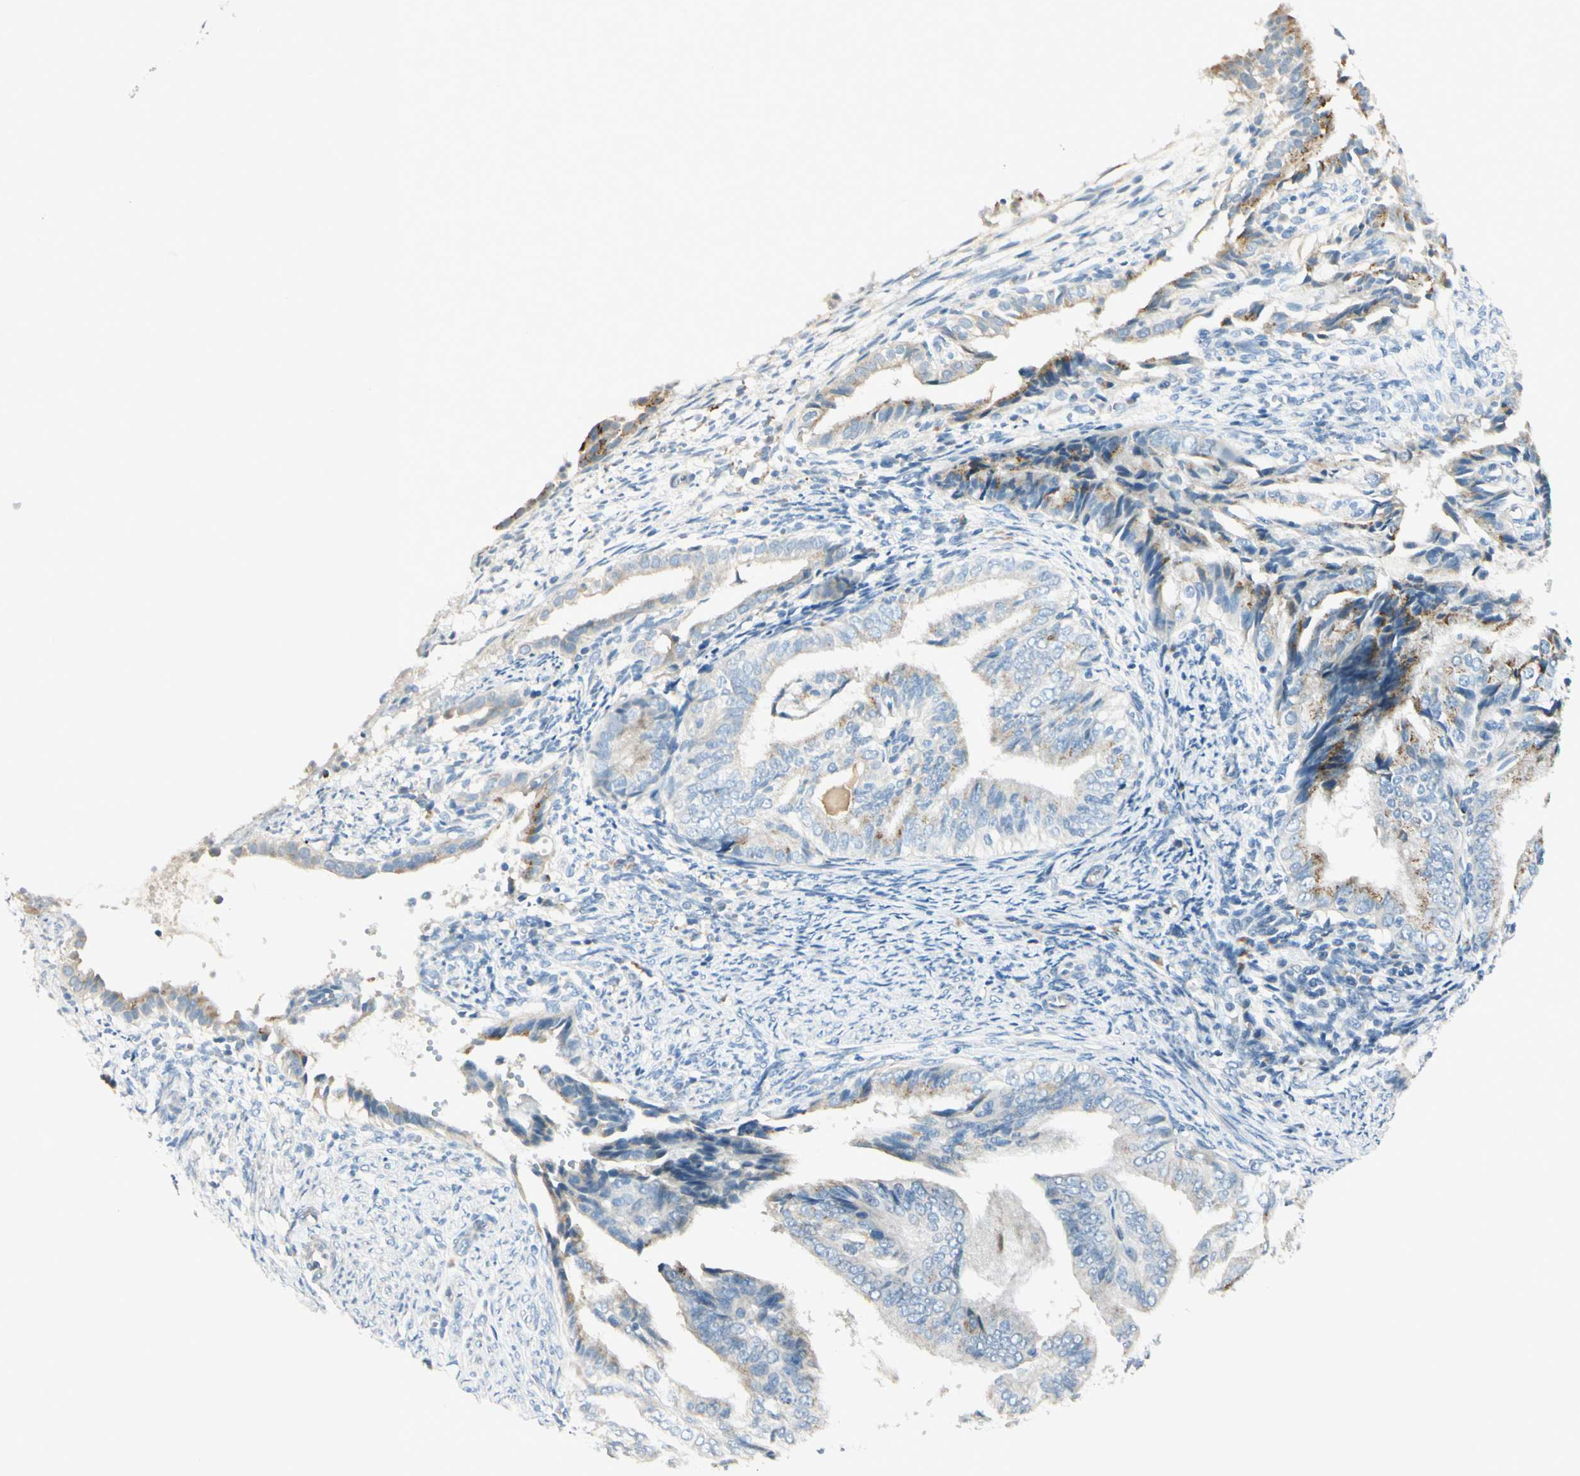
{"staining": {"intensity": "moderate", "quantity": "25%-75%", "location": "cytoplasmic/membranous"}, "tissue": "endometrial cancer", "cell_type": "Tumor cells", "image_type": "cancer", "snomed": [{"axis": "morphology", "description": "Adenocarcinoma, NOS"}, {"axis": "topography", "description": "Endometrium"}], "caption": "This micrograph exhibits immunohistochemistry staining of adenocarcinoma (endometrial), with medium moderate cytoplasmic/membranous positivity in approximately 25%-75% of tumor cells.", "gene": "GALNT5", "patient": {"sex": "female", "age": 58}}